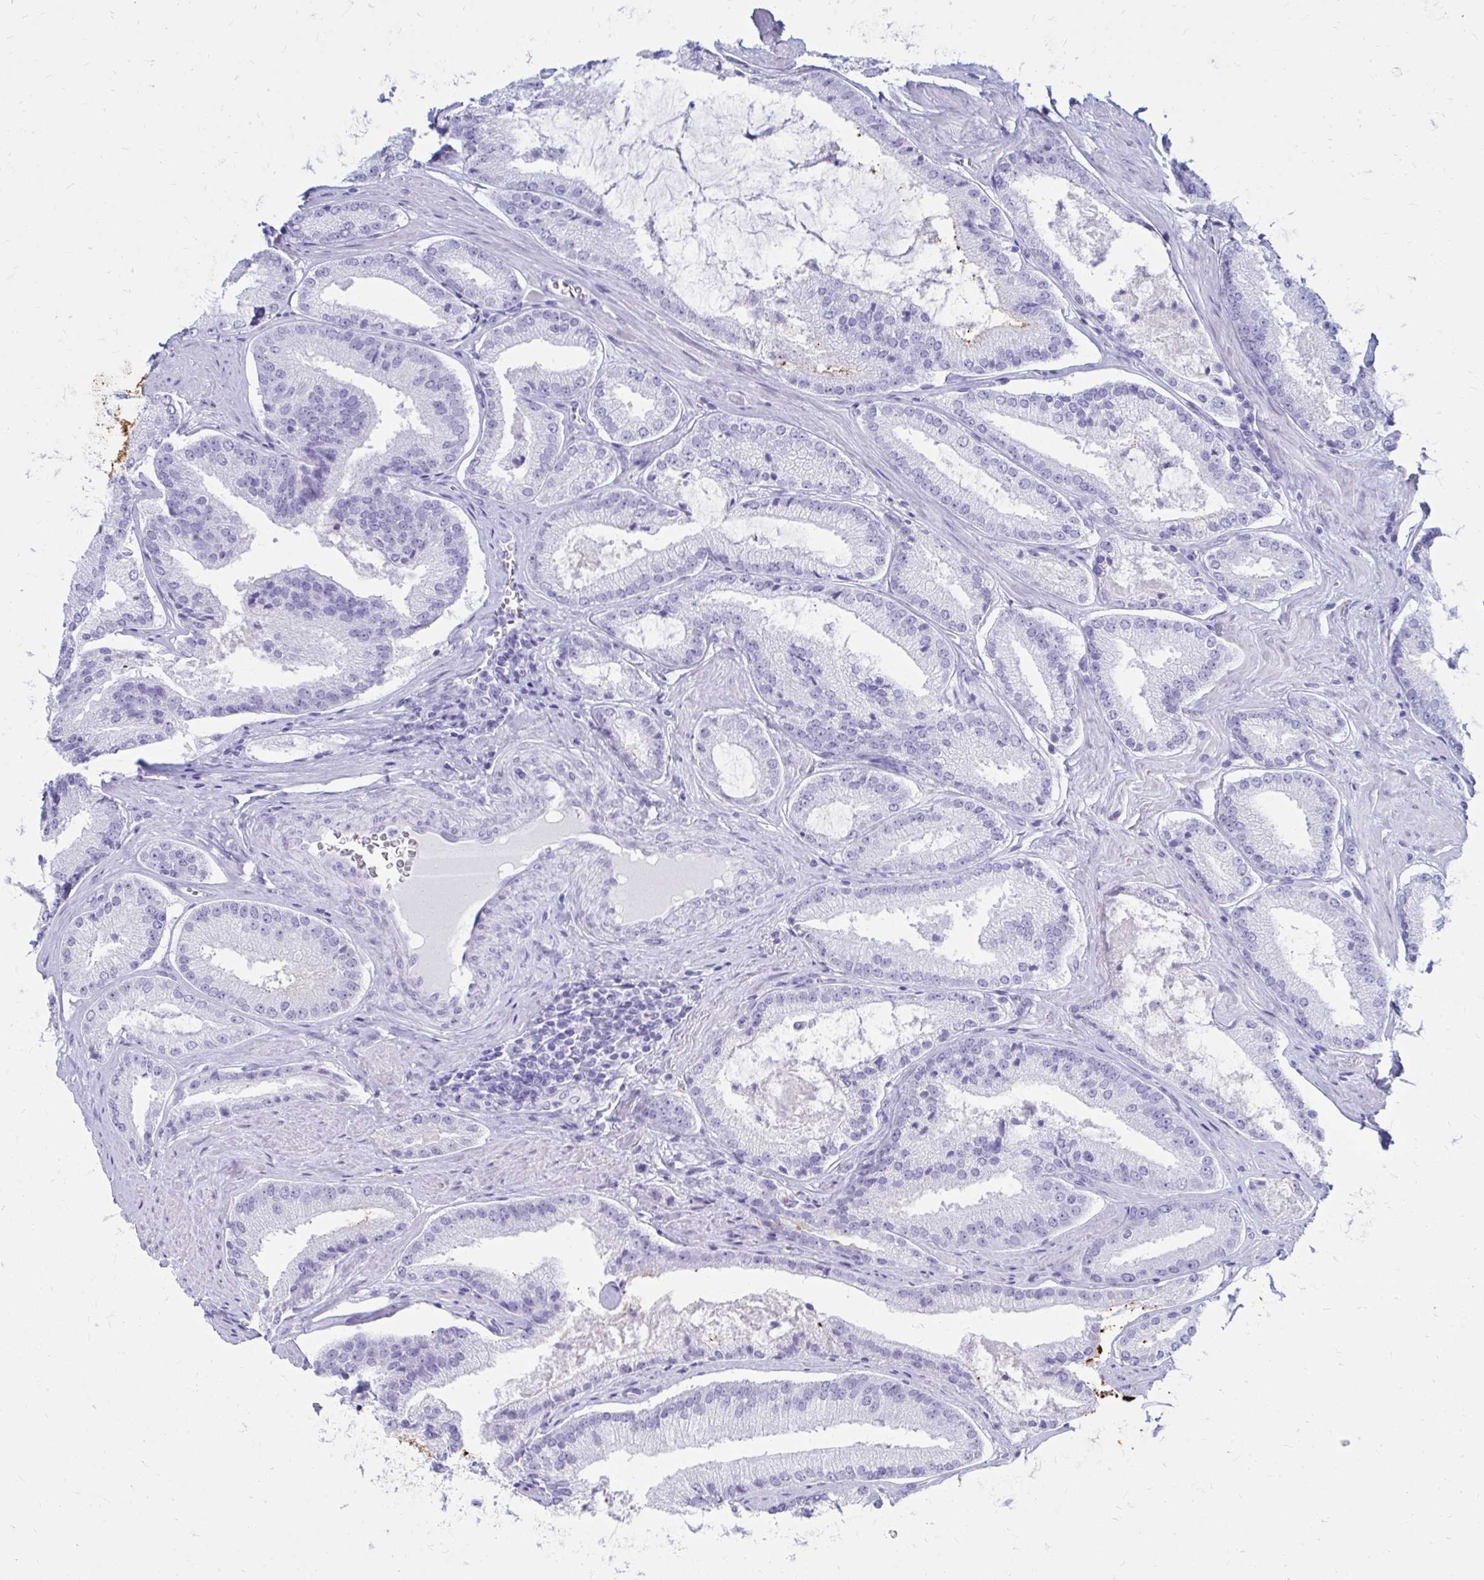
{"staining": {"intensity": "negative", "quantity": "none", "location": "none"}, "tissue": "prostate cancer", "cell_type": "Tumor cells", "image_type": "cancer", "snomed": [{"axis": "morphology", "description": "Adenocarcinoma, High grade"}, {"axis": "topography", "description": "Prostate"}], "caption": "Human high-grade adenocarcinoma (prostate) stained for a protein using immunohistochemistry displays no positivity in tumor cells.", "gene": "OR10R2", "patient": {"sex": "male", "age": 73}}